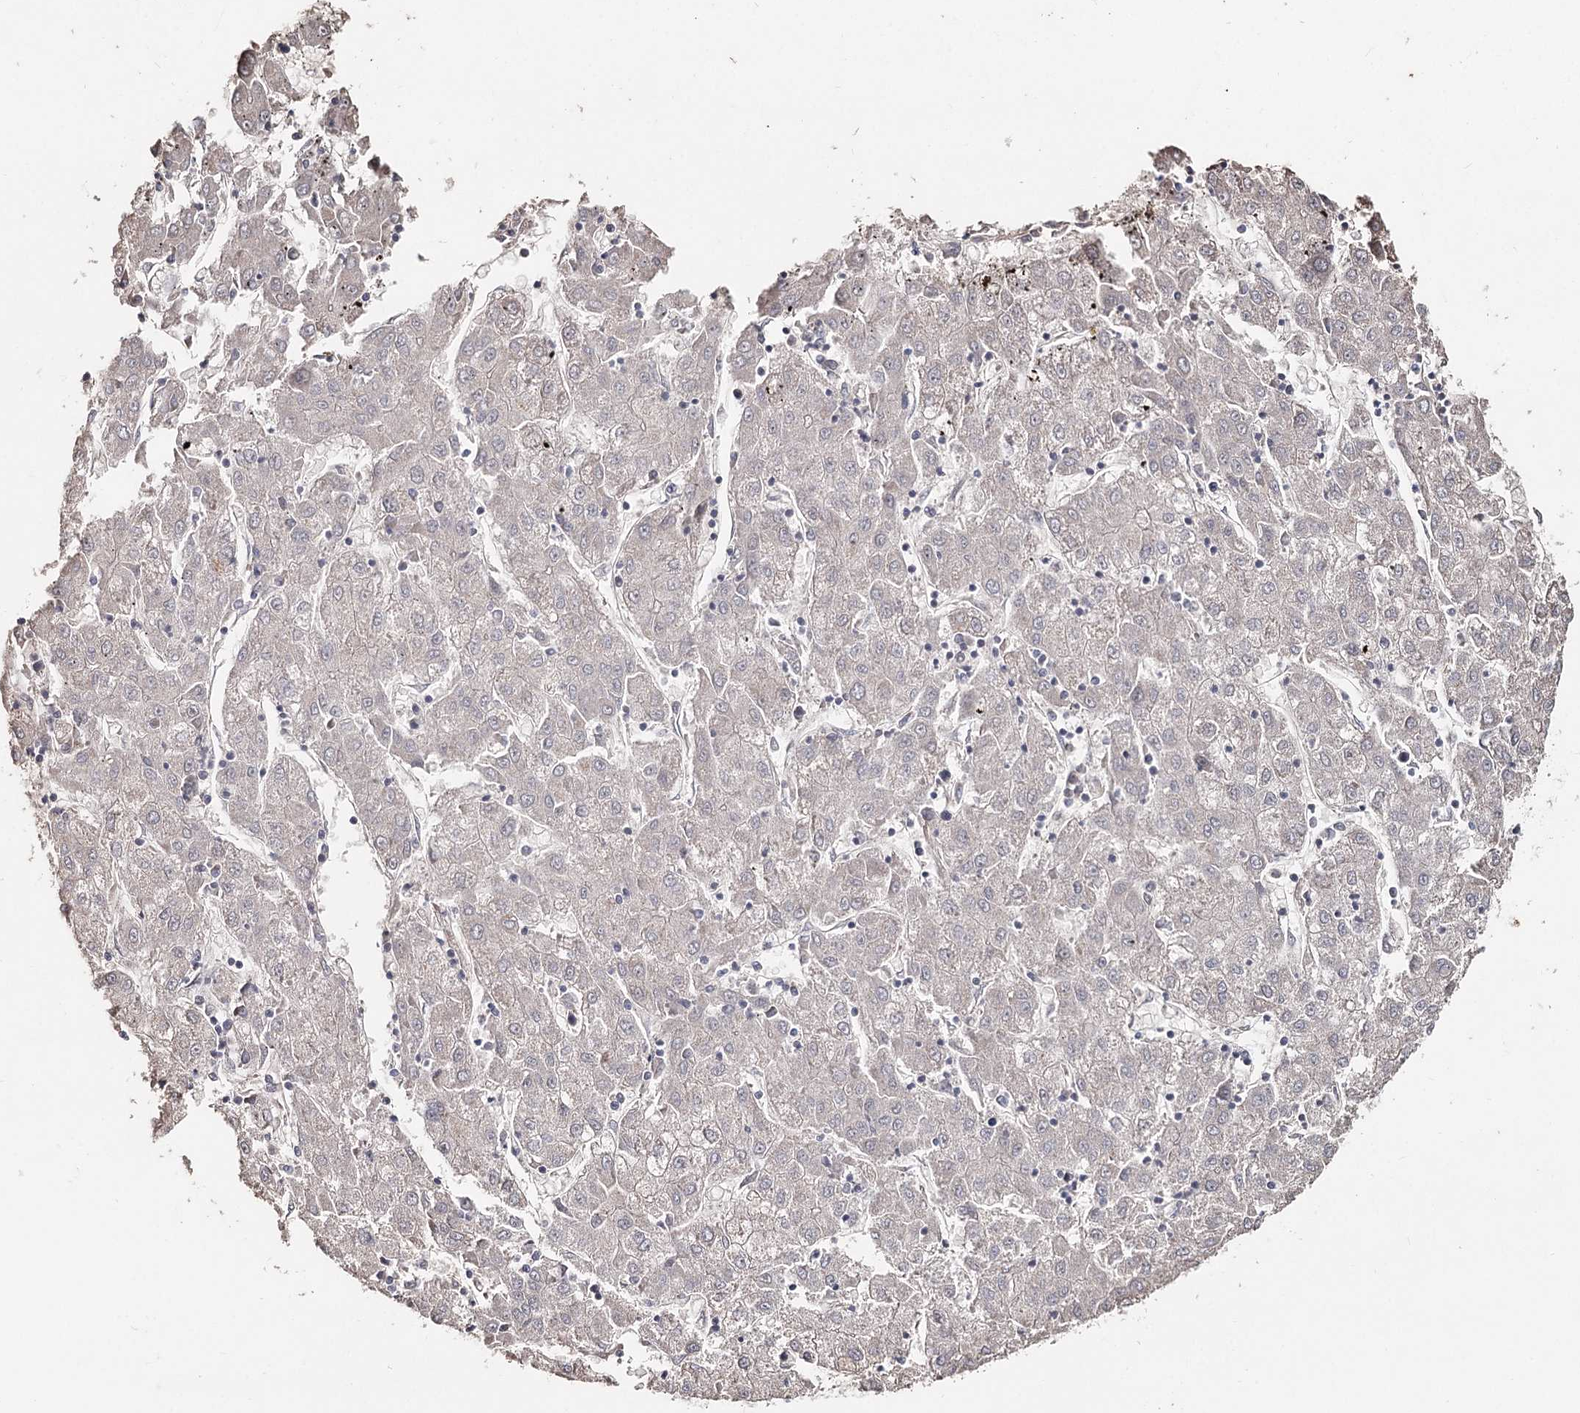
{"staining": {"intensity": "negative", "quantity": "none", "location": "none"}, "tissue": "liver cancer", "cell_type": "Tumor cells", "image_type": "cancer", "snomed": [{"axis": "morphology", "description": "Carcinoma, Hepatocellular, NOS"}, {"axis": "topography", "description": "Liver"}], "caption": "Liver cancer was stained to show a protein in brown. There is no significant expression in tumor cells.", "gene": "FBXO7", "patient": {"sex": "male", "age": 72}}